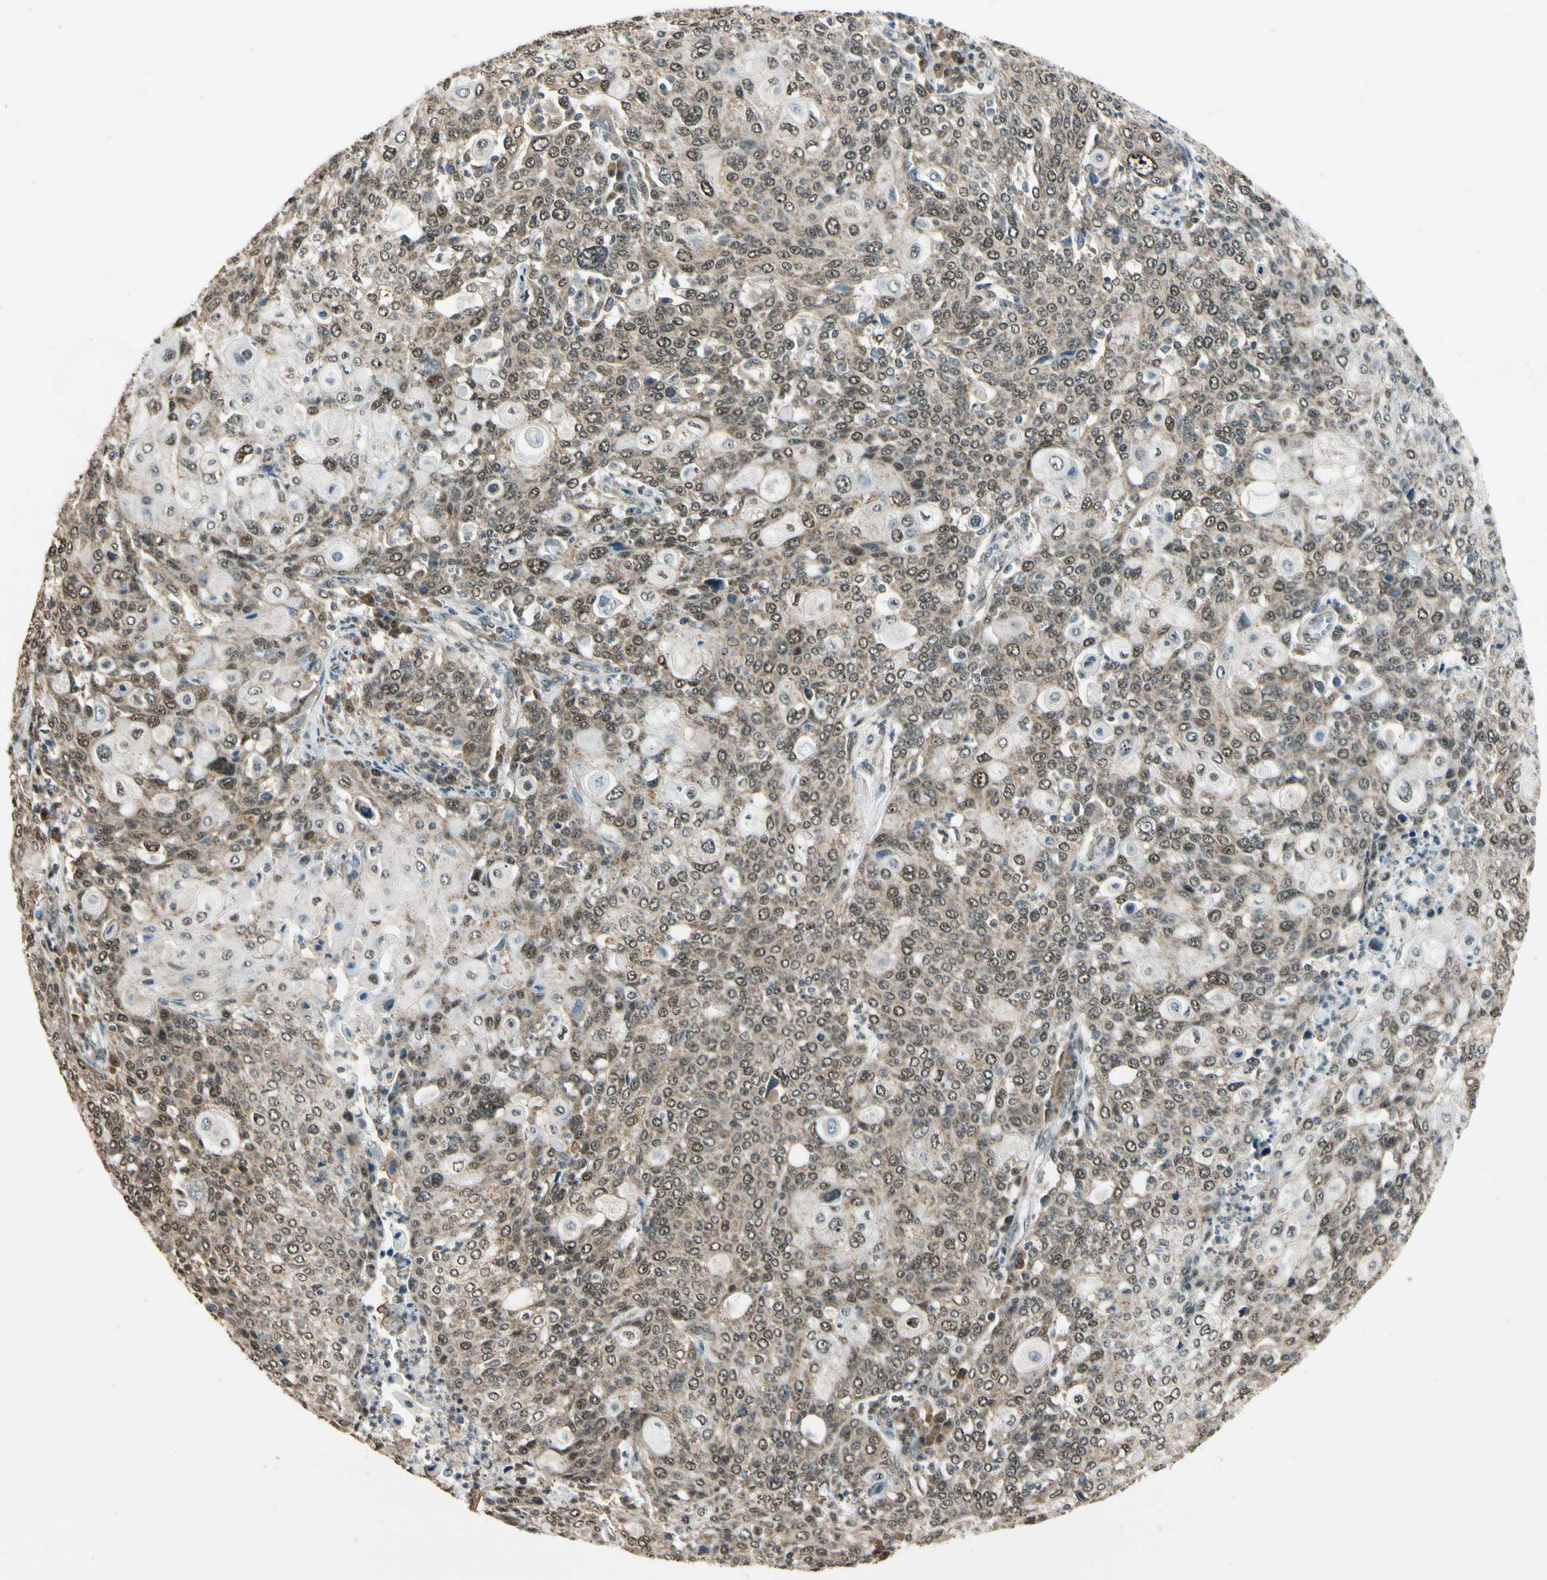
{"staining": {"intensity": "moderate", "quantity": ">75%", "location": "cytoplasmic/membranous,nuclear"}, "tissue": "cervical cancer", "cell_type": "Tumor cells", "image_type": "cancer", "snomed": [{"axis": "morphology", "description": "Squamous cell carcinoma, NOS"}, {"axis": "topography", "description": "Cervix"}], "caption": "The image reveals immunohistochemical staining of cervical squamous cell carcinoma. There is moderate cytoplasmic/membranous and nuclear staining is appreciated in about >75% of tumor cells. (DAB IHC with brightfield microscopy, high magnification).", "gene": "MCPH1", "patient": {"sex": "female", "age": 40}}